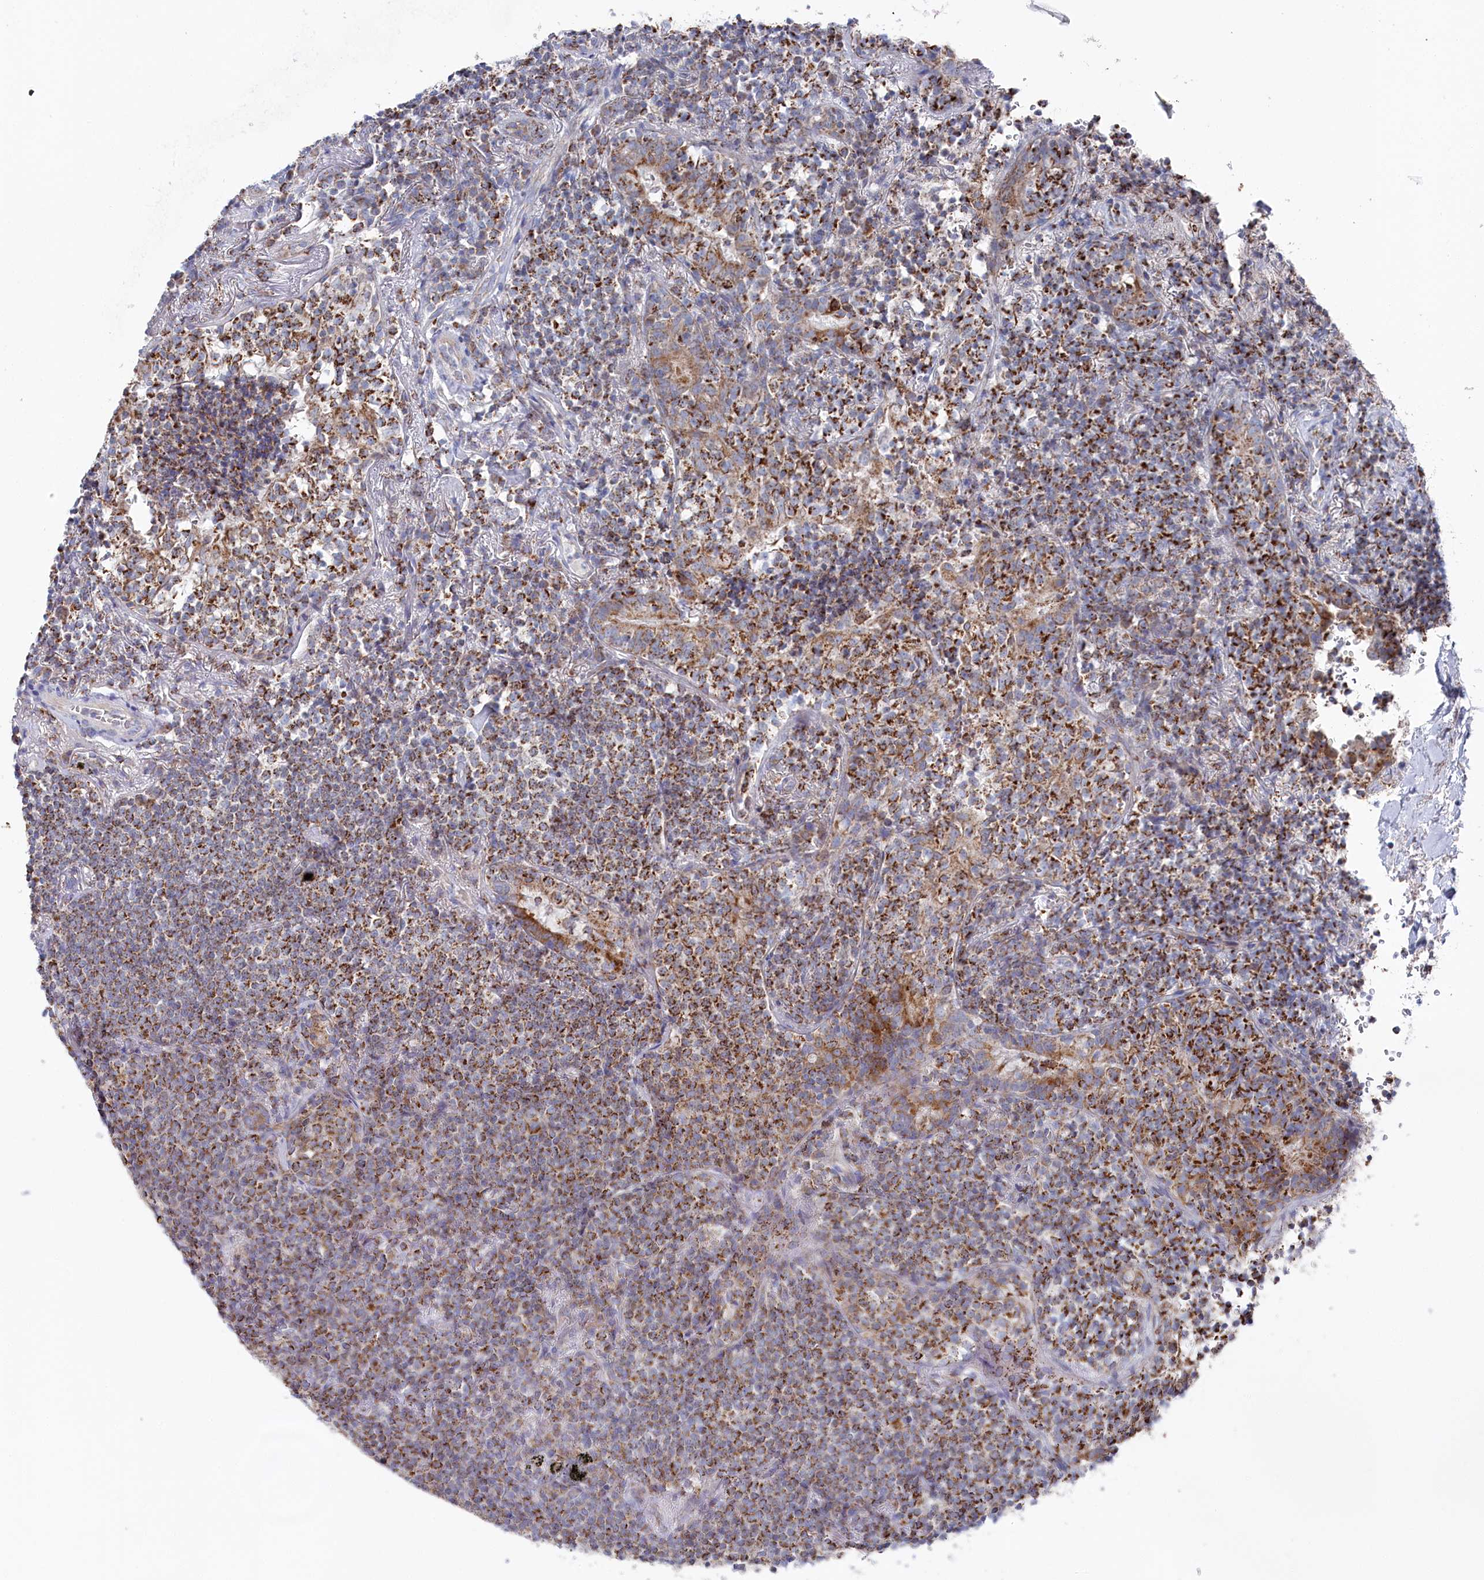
{"staining": {"intensity": "strong", "quantity": "25%-75%", "location": "cytoplasmic/membranous"}, "tissue": "lymphoma", "cell_type": "Tumor cells", "image_type": "cancer", "snomed": [{"axis": "morphology", "description": "Malignant lymphoma, non-Hodgkin's type, Low grade"}, {"axis": "topography", "description": "Lung"}], "caption": "An immunohistochemistry (IHC) histopathology image of neoplastic tissue is shown. Protein staining in brown highlights strong cytoplasmic/membranous positivity in low-grade malignant lymphoma, non-Hodgkin's type within tumor cells.", "gene": "GLS2", "patient": {"sex": "female", "age": 71}}